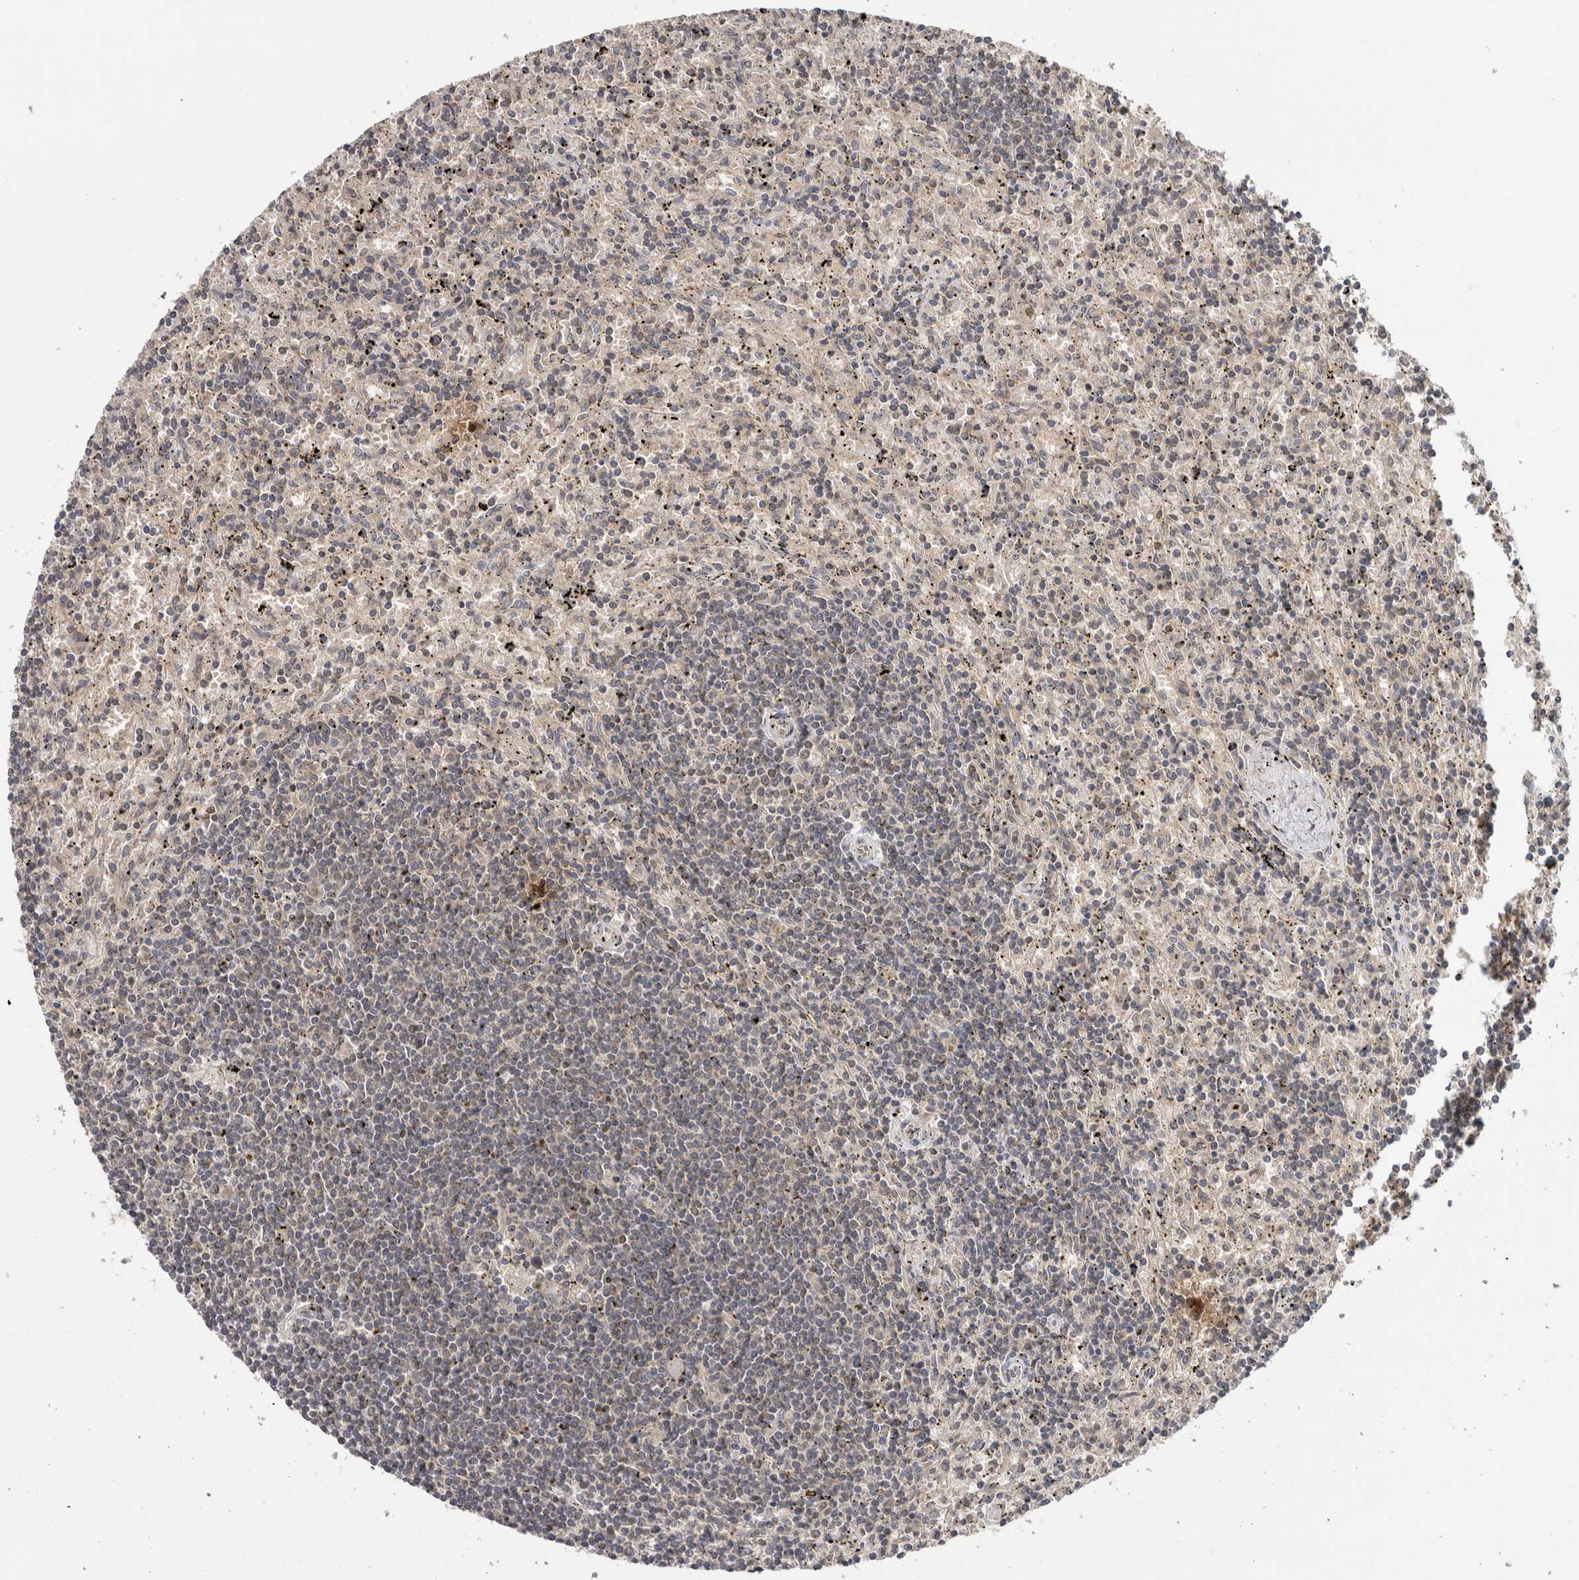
{"staining": {"intensity": "negative", "quantity": "none", "location": "none"}, "tissue": "lymphoma", "cell_type": "Tumor cells", "image_type": "cancer", "snomed": [{"axis": "morphology", "description": "Malignant lymphoma, non-Hodgkin's type, Low grade"}, {"axis": "topography", "description": "Spleen"}], "caption": "Immunohistochemical staining of human malignant lymphoma, non-Hodgkin's type (low-grade) displays no significant positivity in tumor cells. (Immunohistochemistry (ihc), brightfield microscopy, high magnification).", "gene": "HMOX2", "patient": {"sex": "male", "age": 76}}